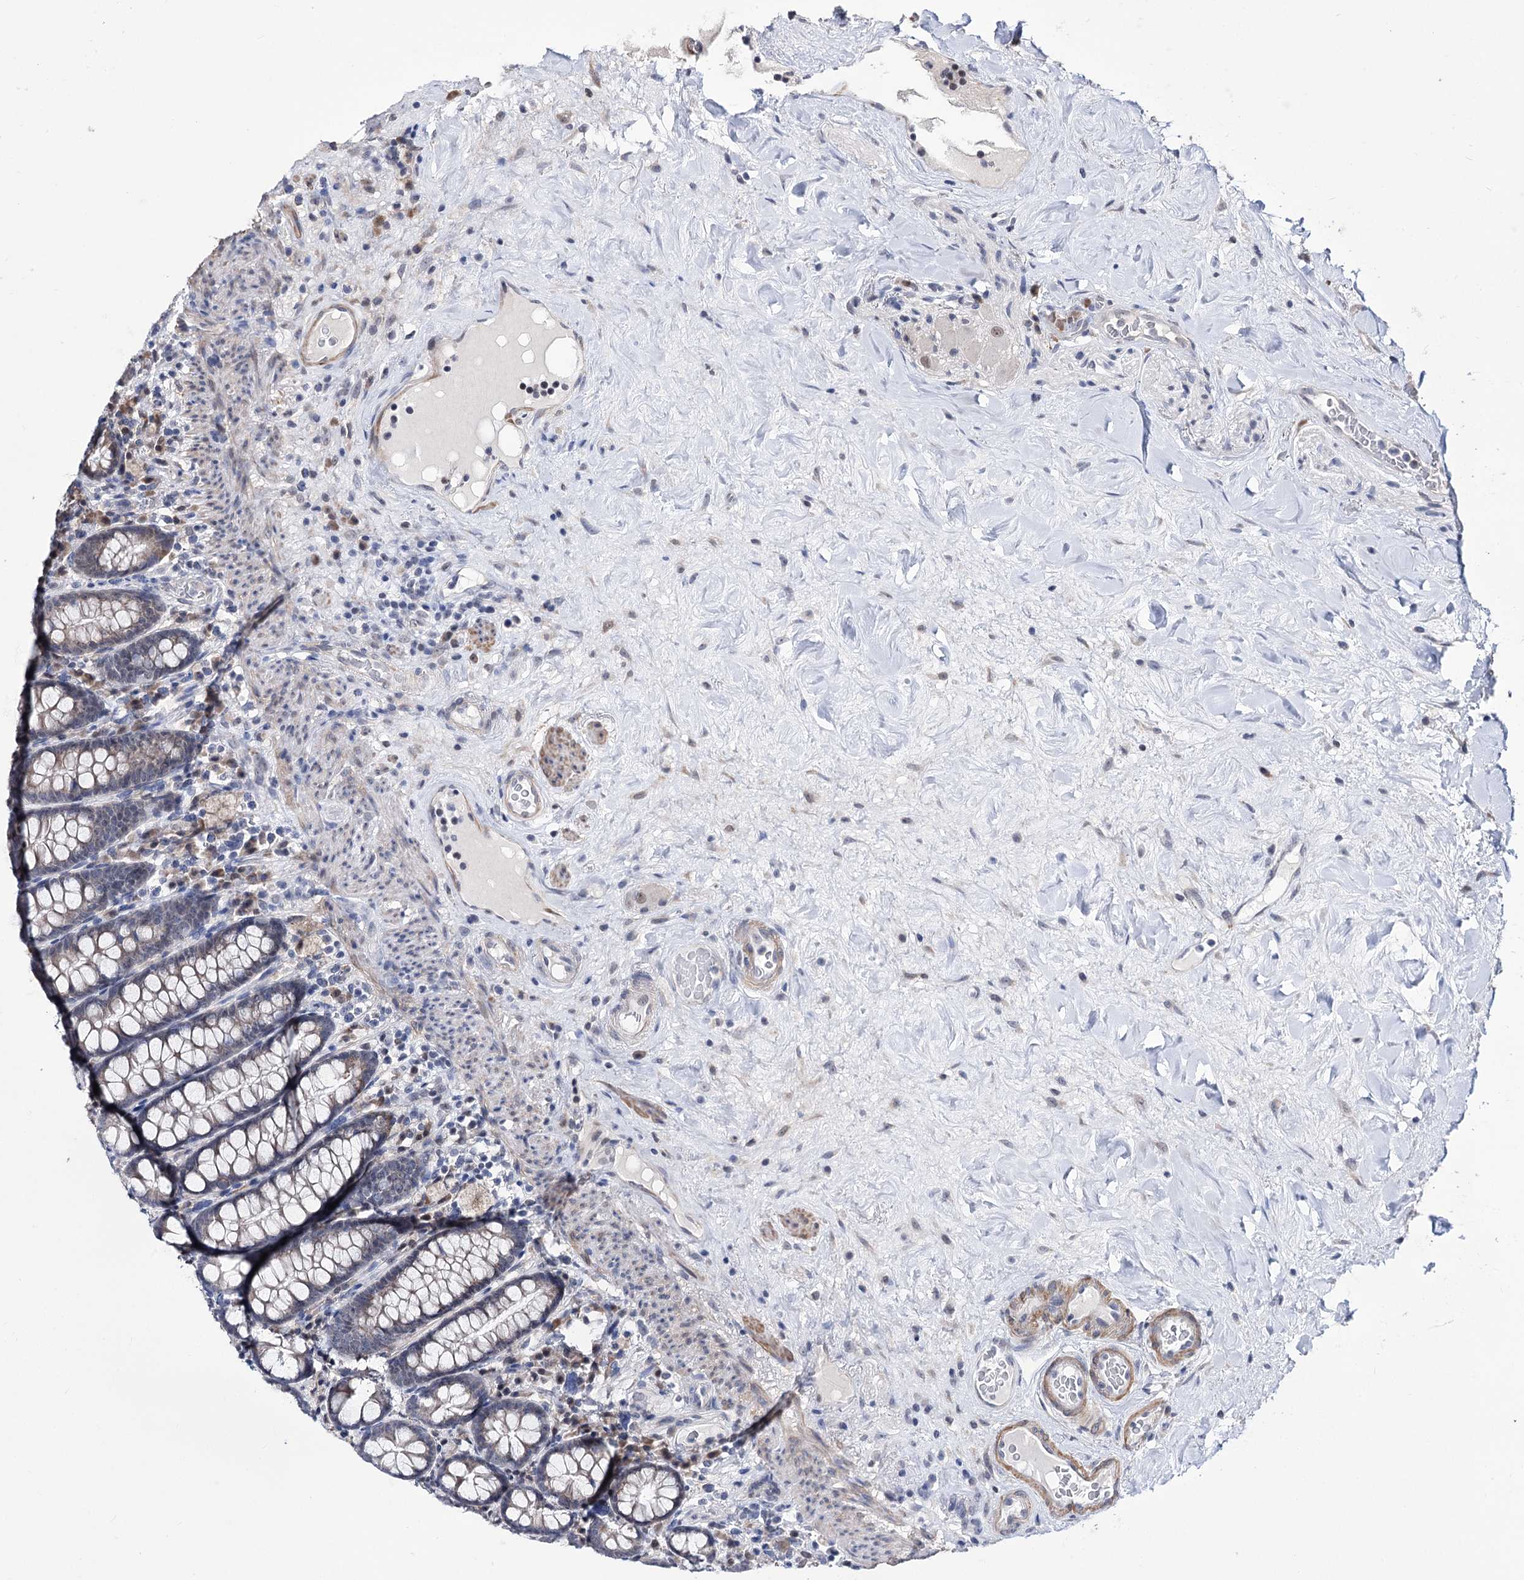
{"staining": {"intensity": "weak", "quantity": ">75%", "location": "cytoplasmic/membranous"}, "tissue": "colon", "cell_type": "Endothelial cells", "image_type": "normal", "snomed": [{"axis": "morphology", "description": "Normal tissue, NOS"}, {"axis": "topography", "description": "Colon"}], "caption": "This photomicrograph demonstrates normal colon stained with immunohistochemistry (IHC) to label a protein in brown. The cytoplasmic/membranous of endothelial cells show weak positivity for the protein. Nuclei are counter-stained blue.", "gene": "PPRC1", "patient": {"sex": "female", "age": 79}}